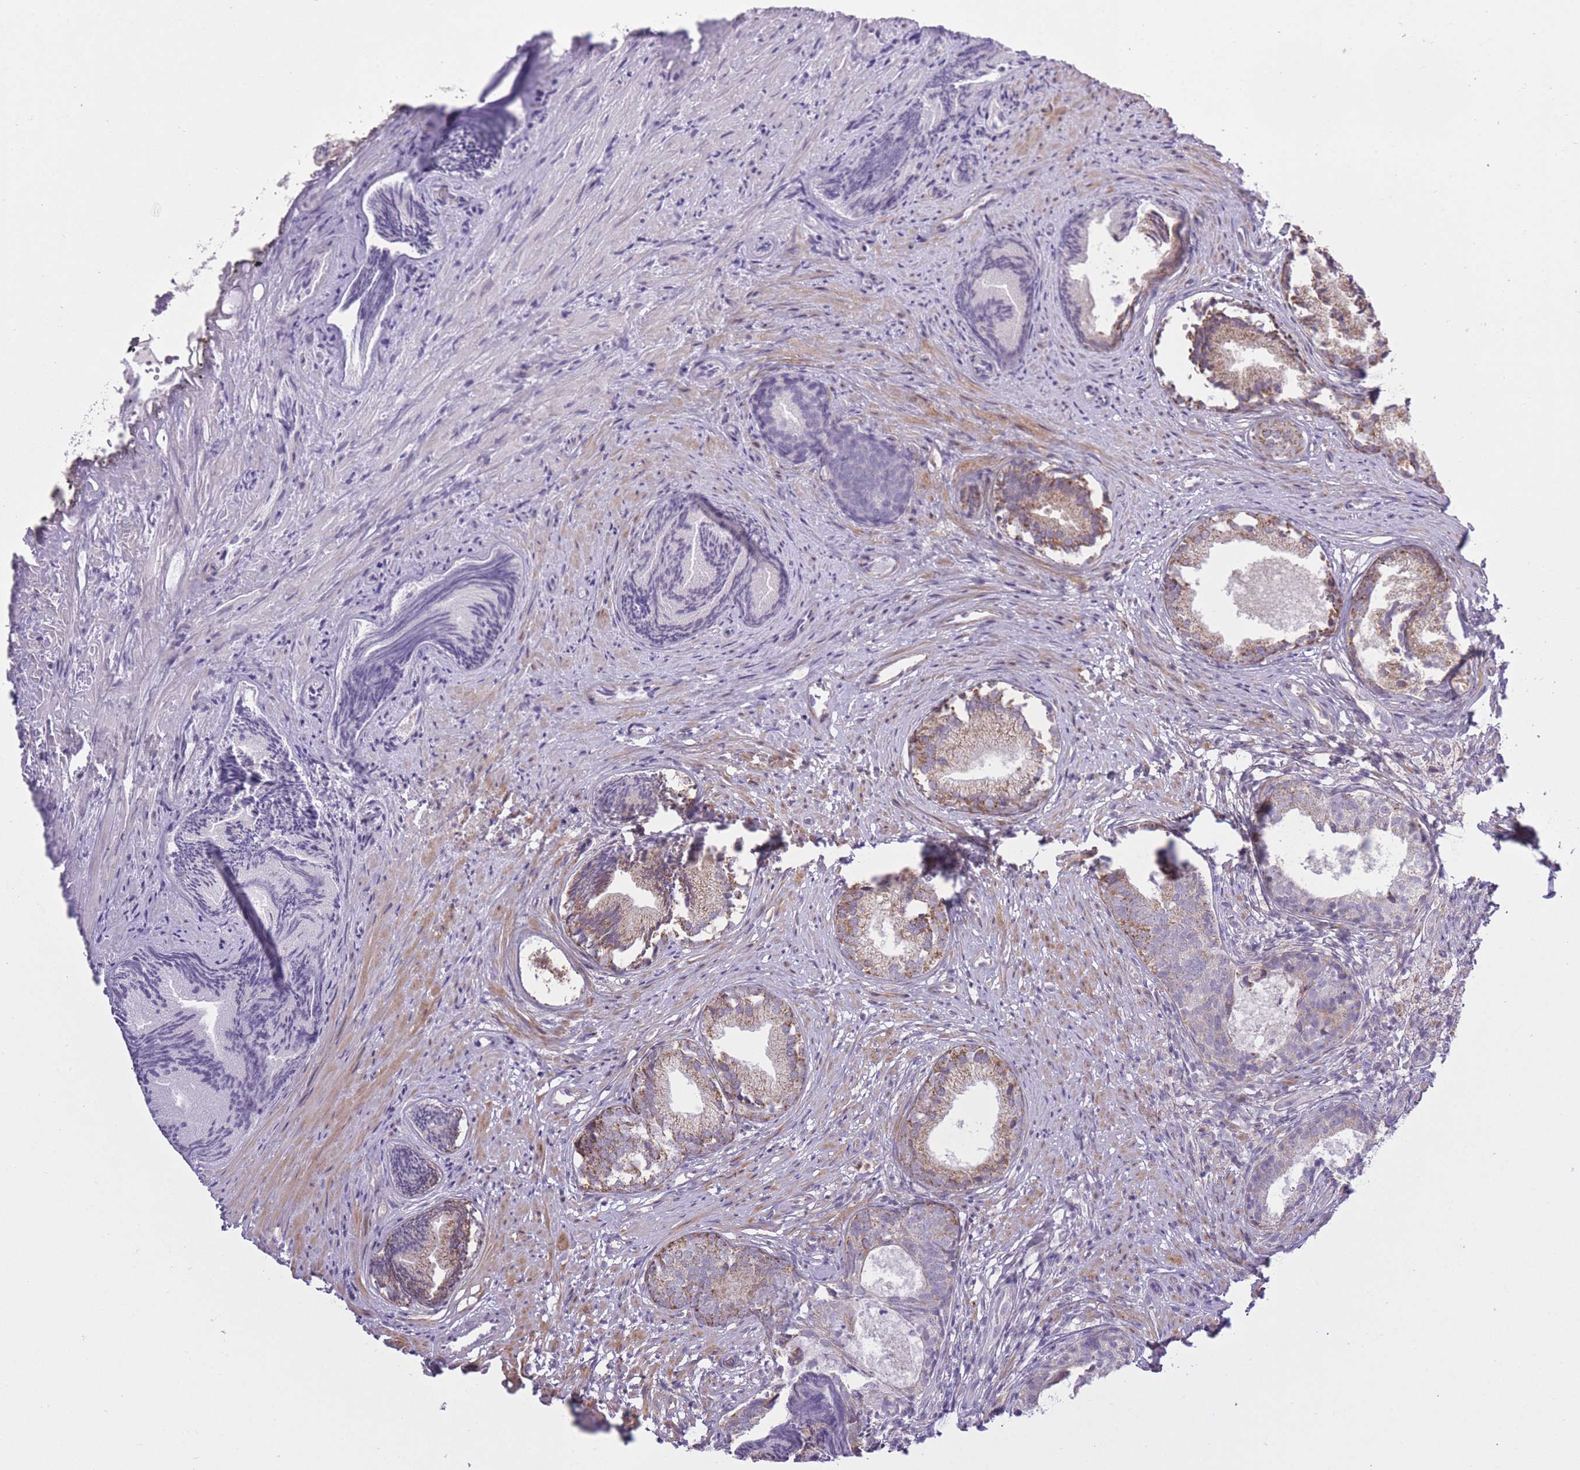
{"staining": {"intensity": "moderate", "quantity": ">75%", "location": "cytoplasmic/membranous"}, "tissue": "prostate", "cell_type": "Glandular cells", "image_type": "normal", "snomed": [{"axis": "morphology", "description": "Normal tissue, NOS"}, {"axis": "topography", "description": "Prostate"}], "caption": "A high-resolution image shows IHC staining of benign prostate, which exhibits moderate cytoplasmic/membranous positivity in about >75% of glandular cells.", "gene": "ZBTB24", "patient": {"sex": "male", "age": 76}}